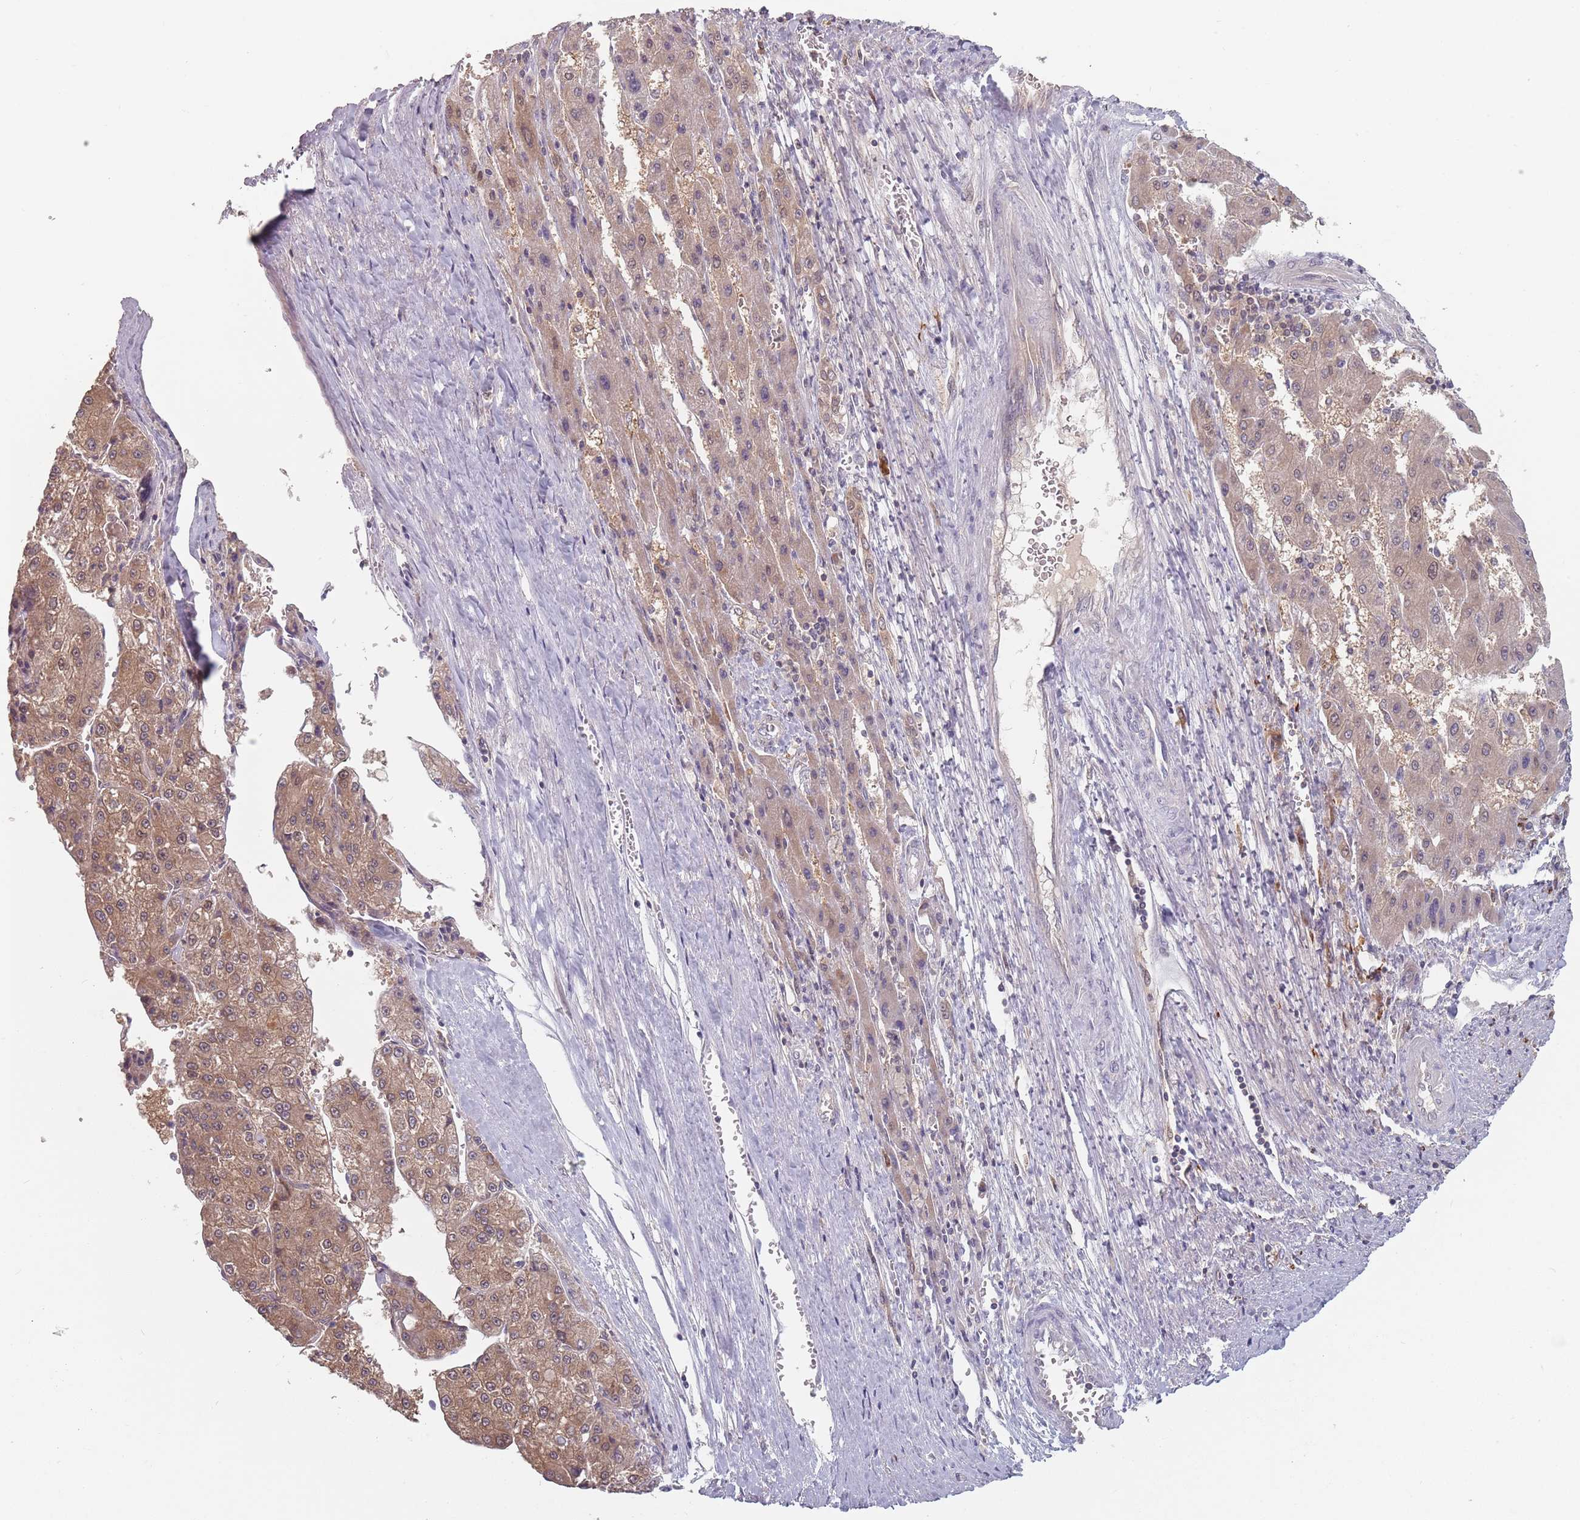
{"staining": {"intensity": "moderate", "quantity": ">75%", "location": "cytoplasmic/membranous,nuclear"}, "tissue": "liver cancer", "cell_type": "Tumor cells", "image_type": "cancer", "snomed": [{"axis": "morphology", "description": "Carcinoma, Hepatocellular, NOS"}, {"axis": "topography", "description": "Liver"}], "caption": "Brown immunohistochemical staining in hepatocellular carcinoma (liver) shows moderate cytoplasmic/membranous and nuclear staining in about >75% of tumor cells.", "gene": "NAXE", "patient": {"sex": "female", "age": 73}}